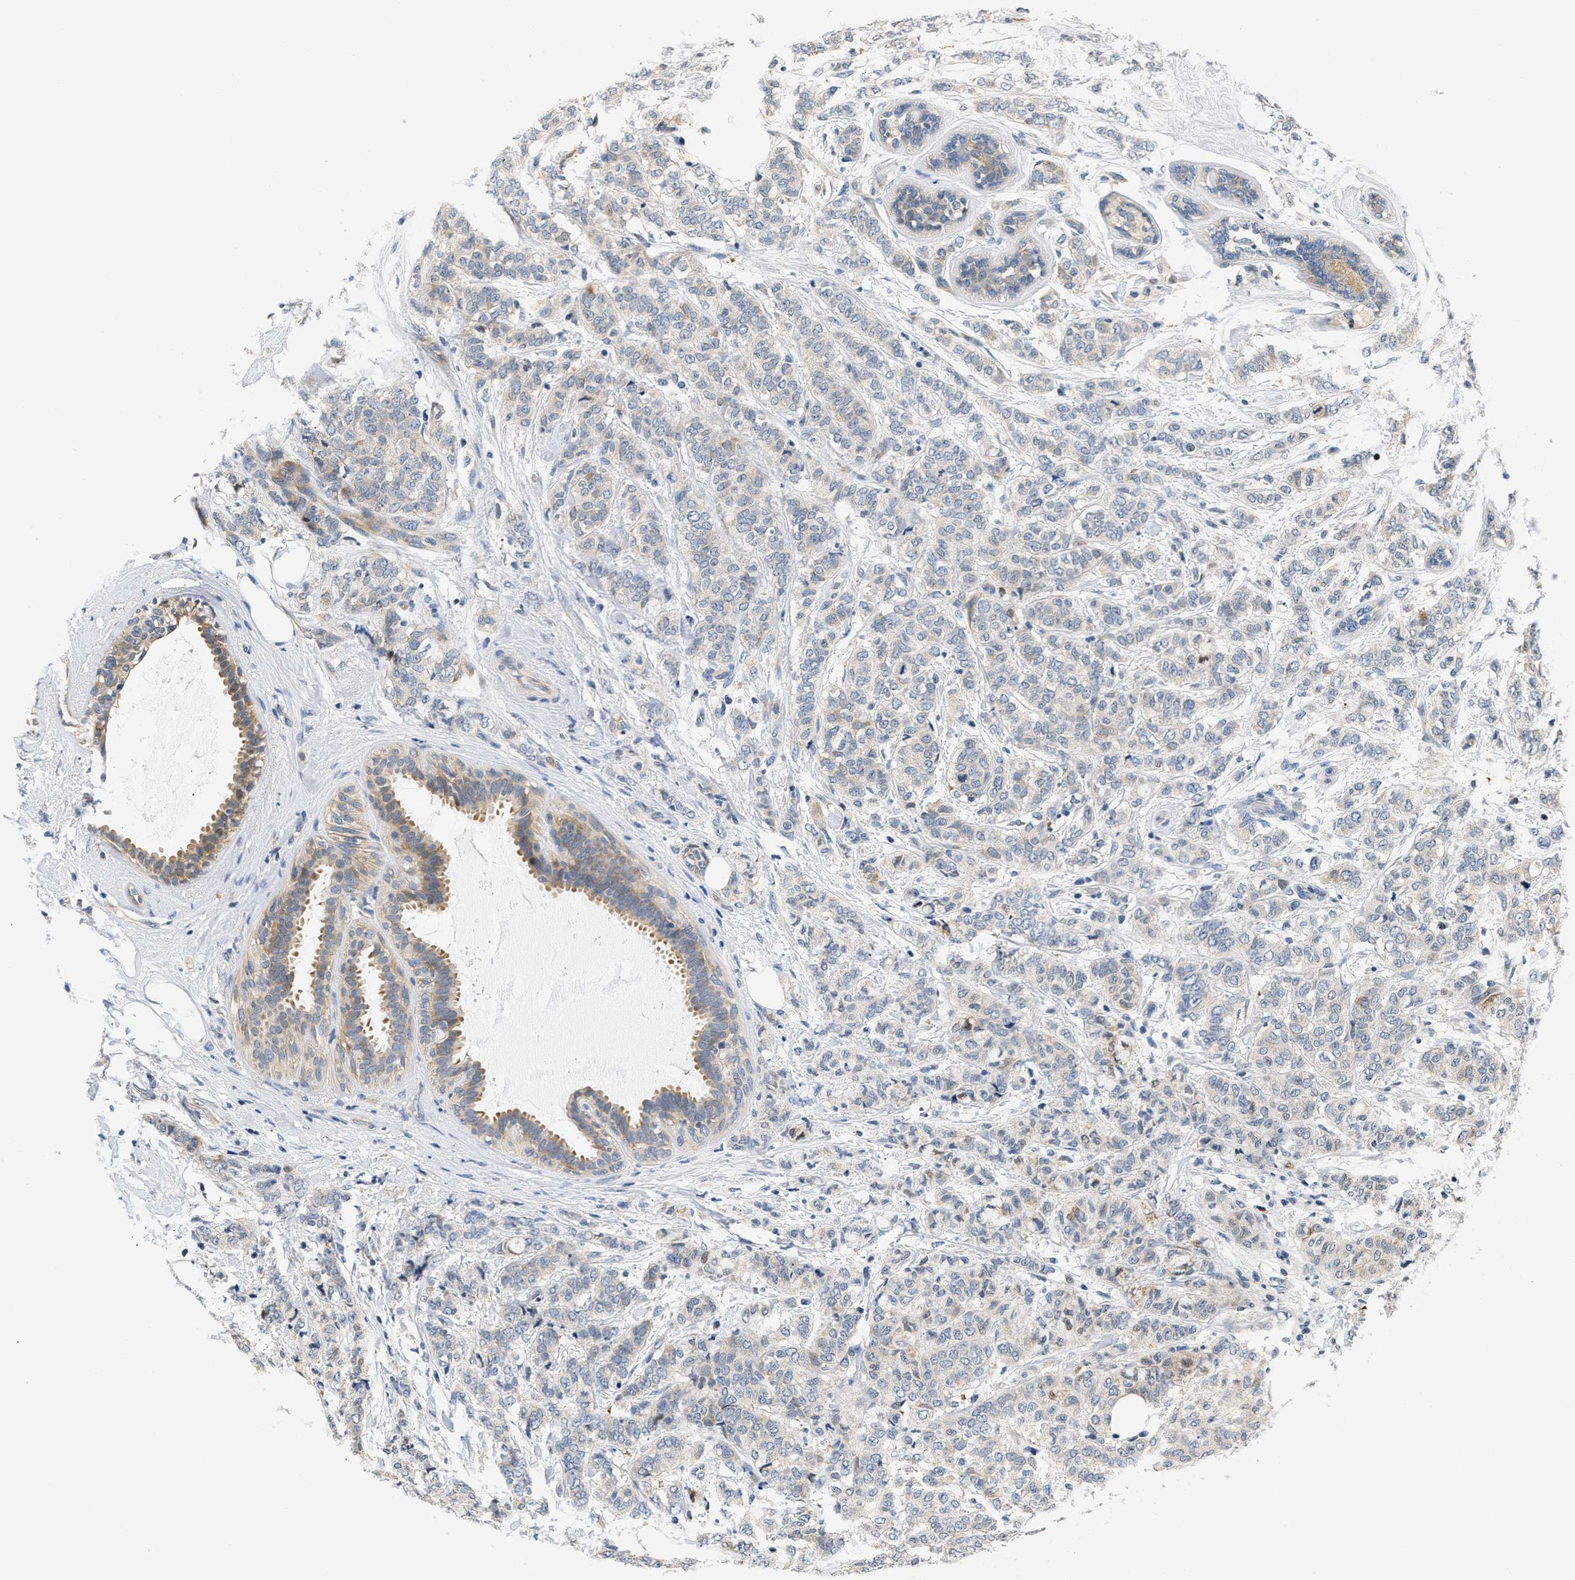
{"staining": {"intensity": "weak", "quantity": "<25%", "location": "cytoplasmic/membranous"}, "tissue": "breast cancer", "cell_type": "Tumor cells", "image_type": "cancer", "snomed": [{"axis": "morphology", "description": "Lobular carcinoma"}, {"axis": "topography", "description": "Breast"}], "caption": "This is an IHC histopathology image of human breast cancer (lobular carcinoma). There is no staining in tumor cells.", "gene": "TNIP2", "patient": {"sex": "female", "age": 60}}